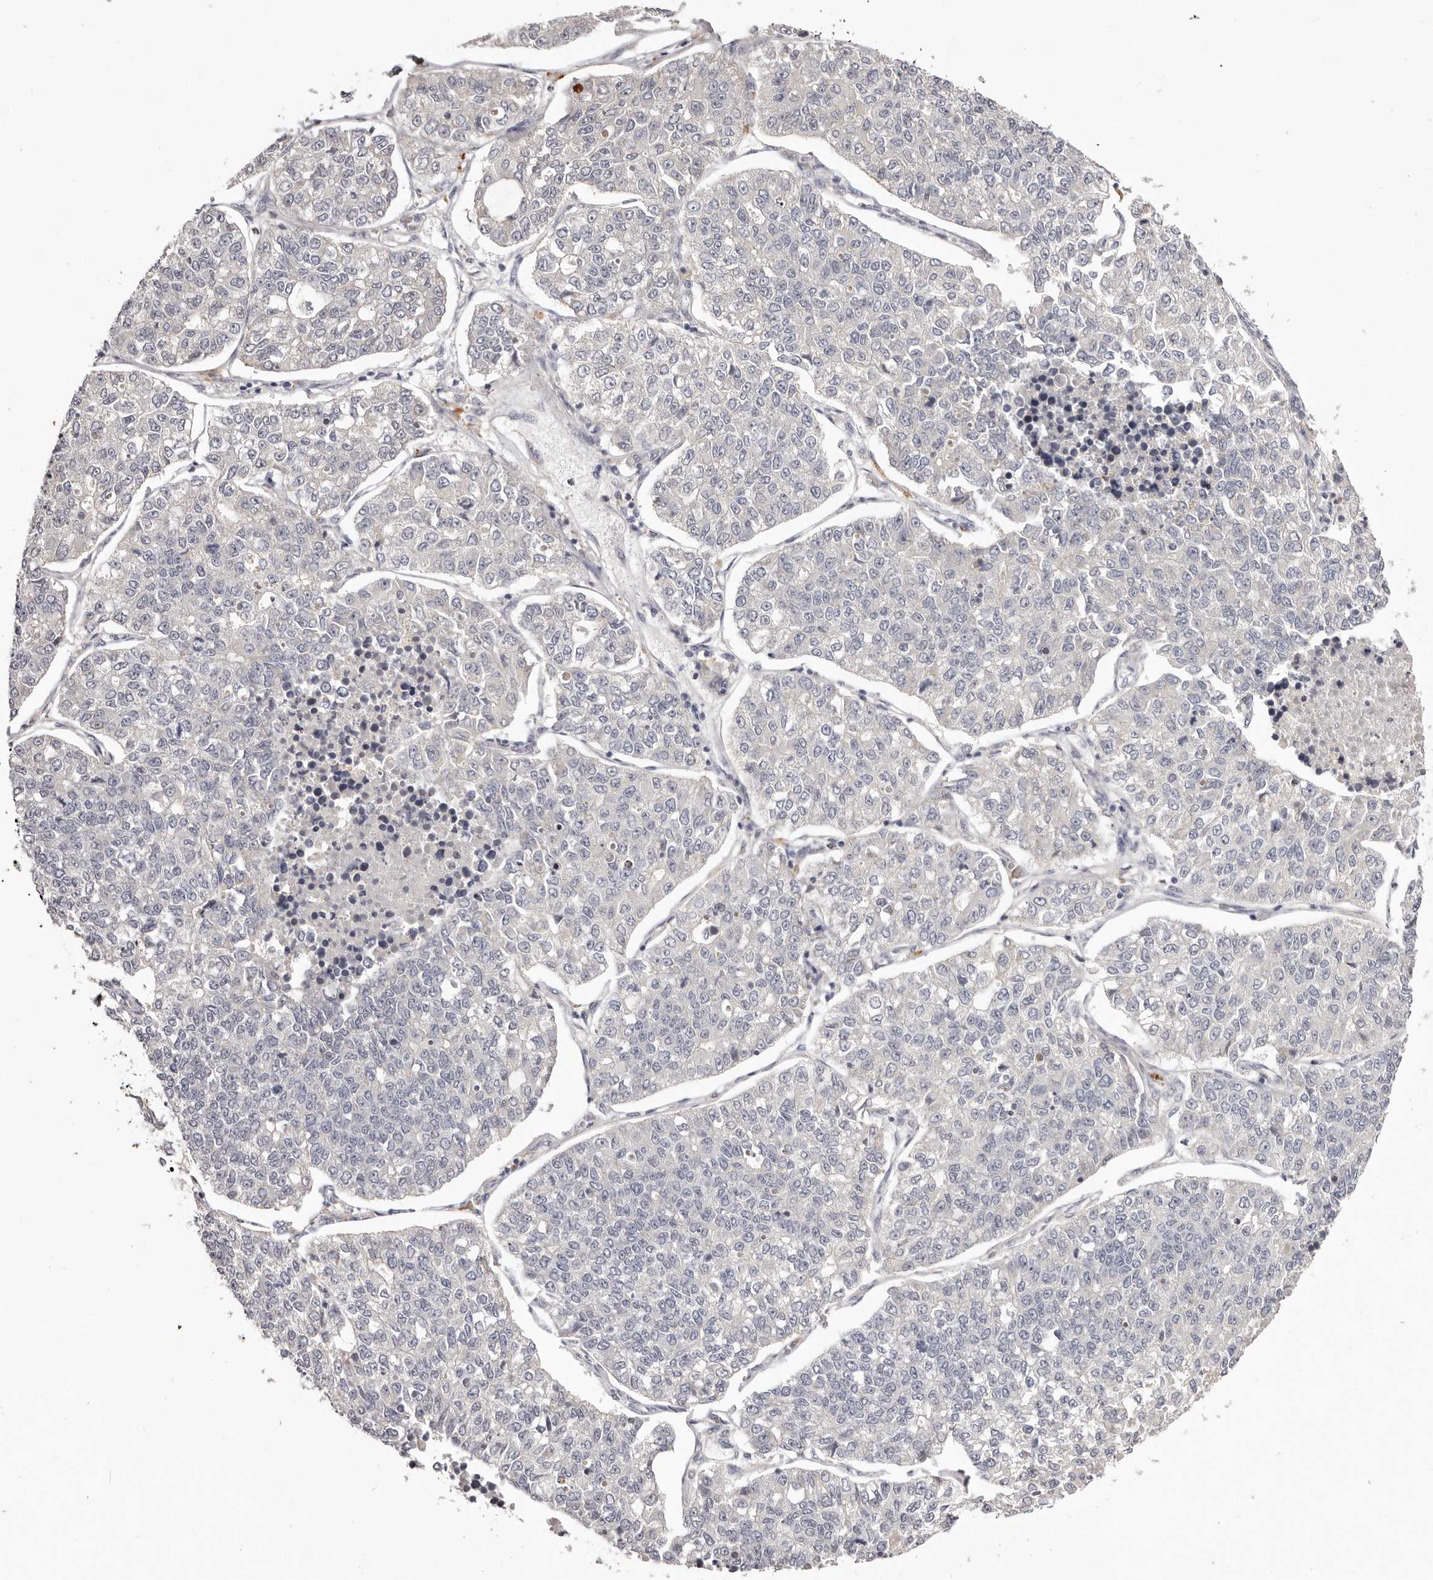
{"staining": {"intensity": "negative", "quantity": "none", "location": "none"}, "tissue": "lung cancer", "cell_type": "Tumor cells", "image_type": "cancer", "snomed": [{"axis": "morphology", "description": "Adenocarcinoma, NOS"}, {"axis": "topography", "description": "Lung"}], "caption": "The image reveals no staining of tumor cells in adenocarcinoma (lung).", "gene": "GARNL3", "patient": {"sex": "male", "age": 49}}